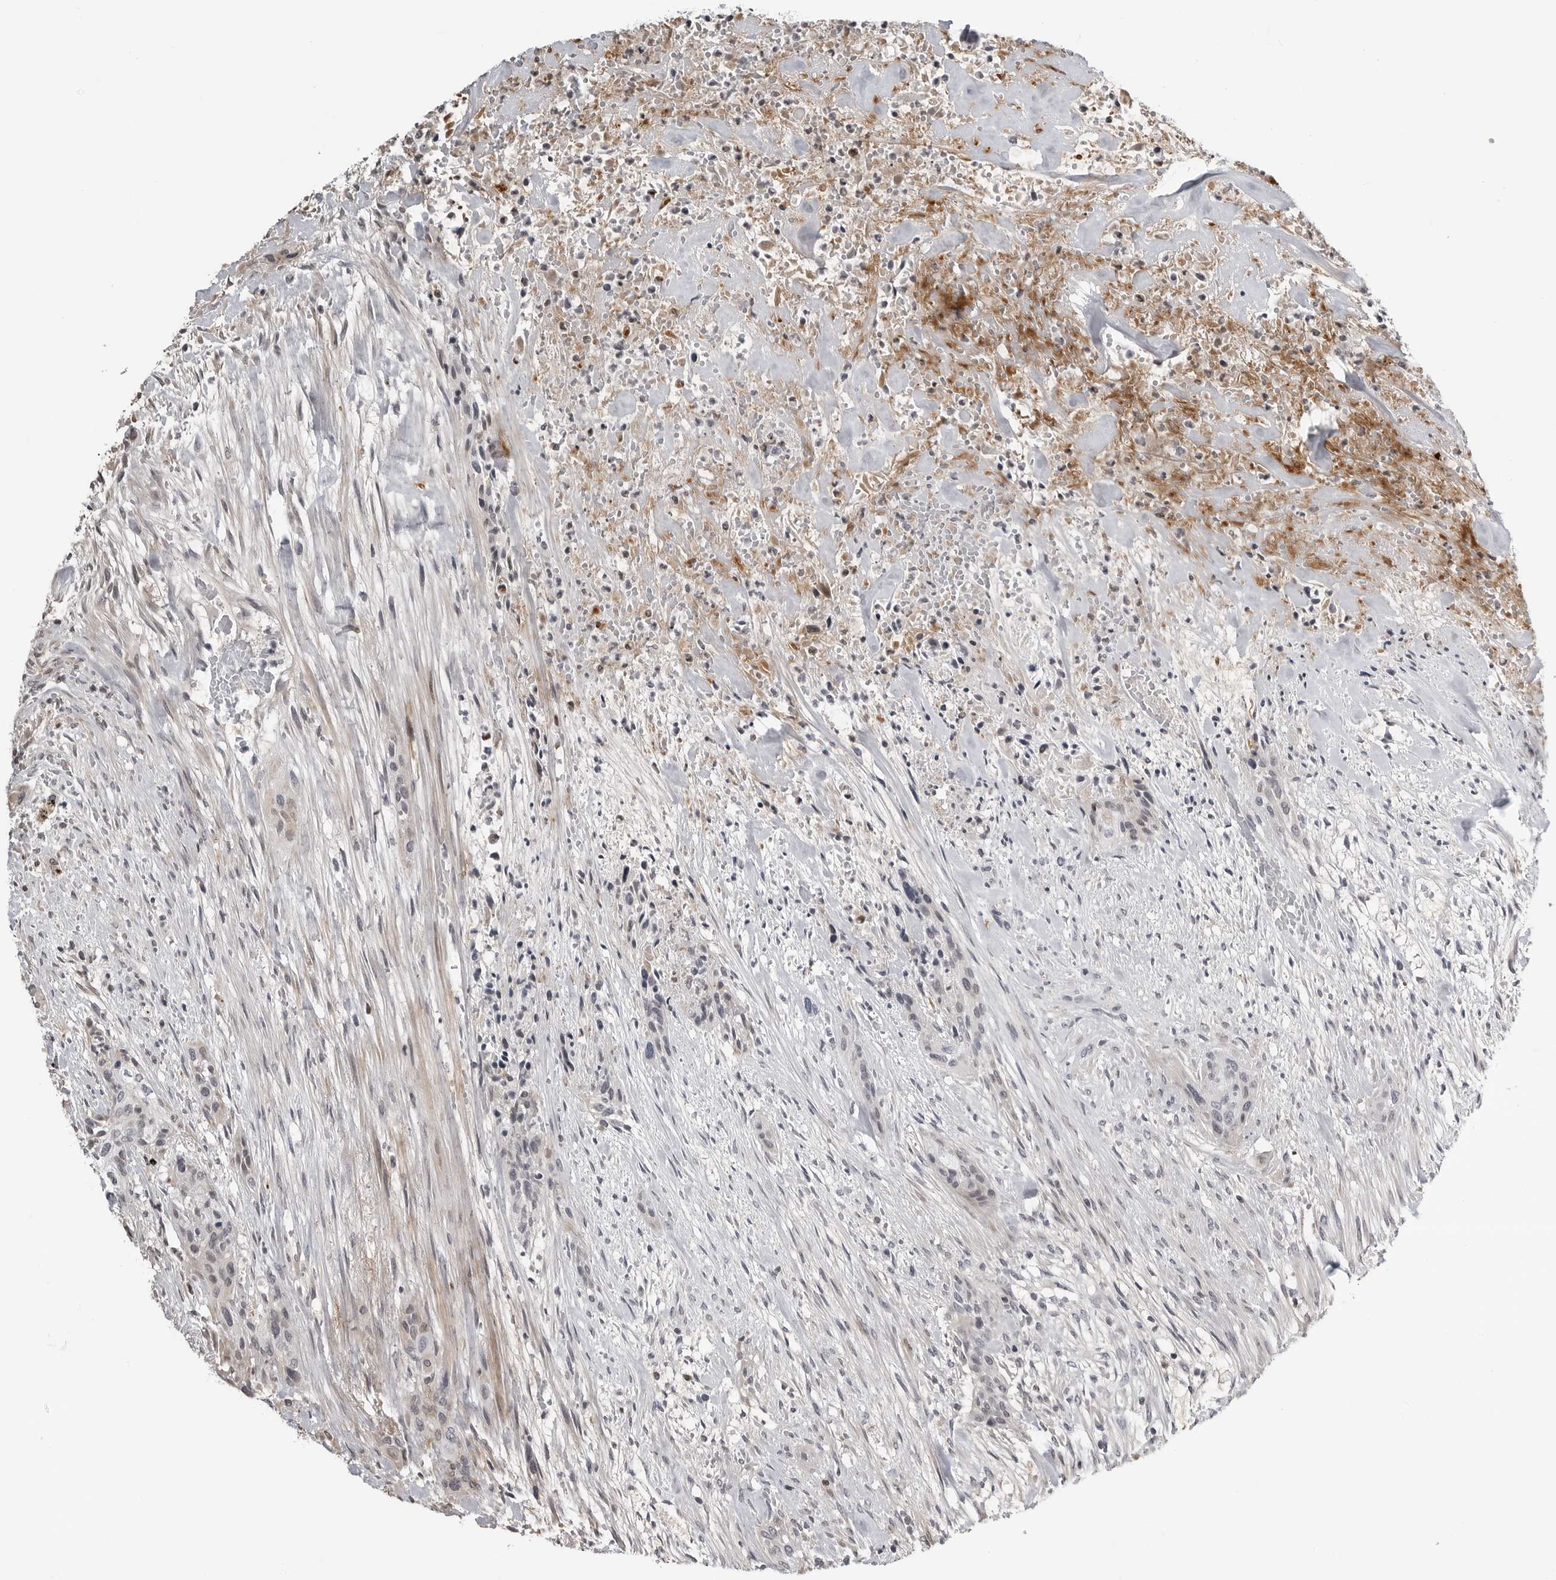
{"staining": {"intensity": "negative", "quantity": "none", "location": "none"}, "tissue": "urothelial cancer", "cell_type": "Tumor cells", "image_type": "cancer", "snomed": [{"axis": "morphology", "description": "Urothelial carcinoma, High grade"}, {"axis": "topography", "description": "Urinary bladder"}], "caption": "Tumor cells show no significant protein staining in urothelial carcinoma (high-grade).", "gene": "CXCR5", "patient": {"sex": "male", "age": 35}}